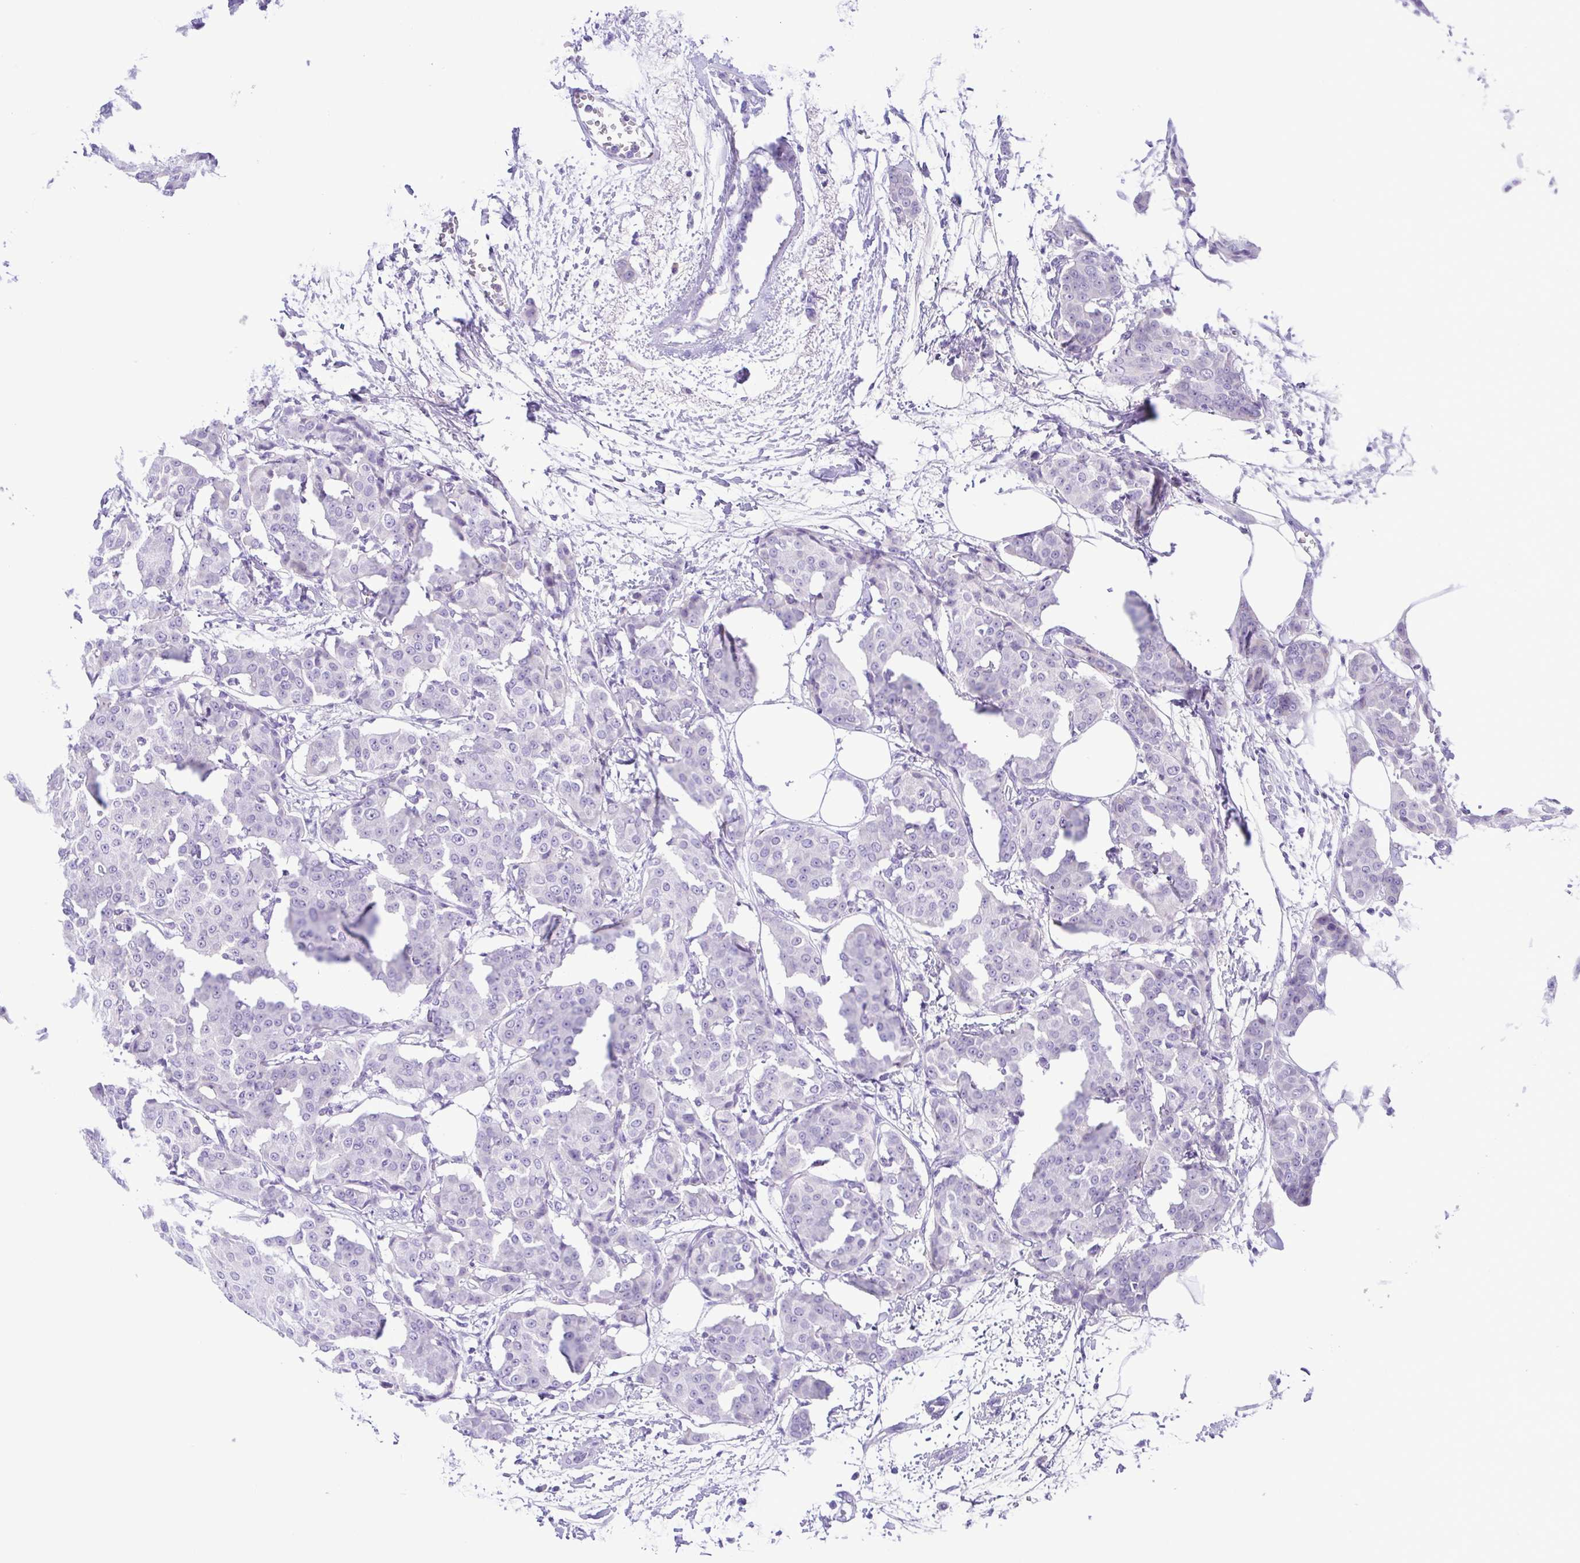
{"staining": {"intensity": "negative", "quantity": "none", "location": "none"}, "tissue": "breast cancer", "cell_type": "Tumor cells", "image_type": "cancer", "snomed": [{"axis": "morphology", "description": "Duct carcinoma"}, {"axis": "topography", "description": "Breast"}], "caption": "Immunohistochemistry (IHC) micrograph of human invasive ductal carcinoma (breast) stained for a protein (brown), which demonstrates no staining in tumor cells.", "gene": "PAK3", "patient": {"sex": "female", "age": 91}}